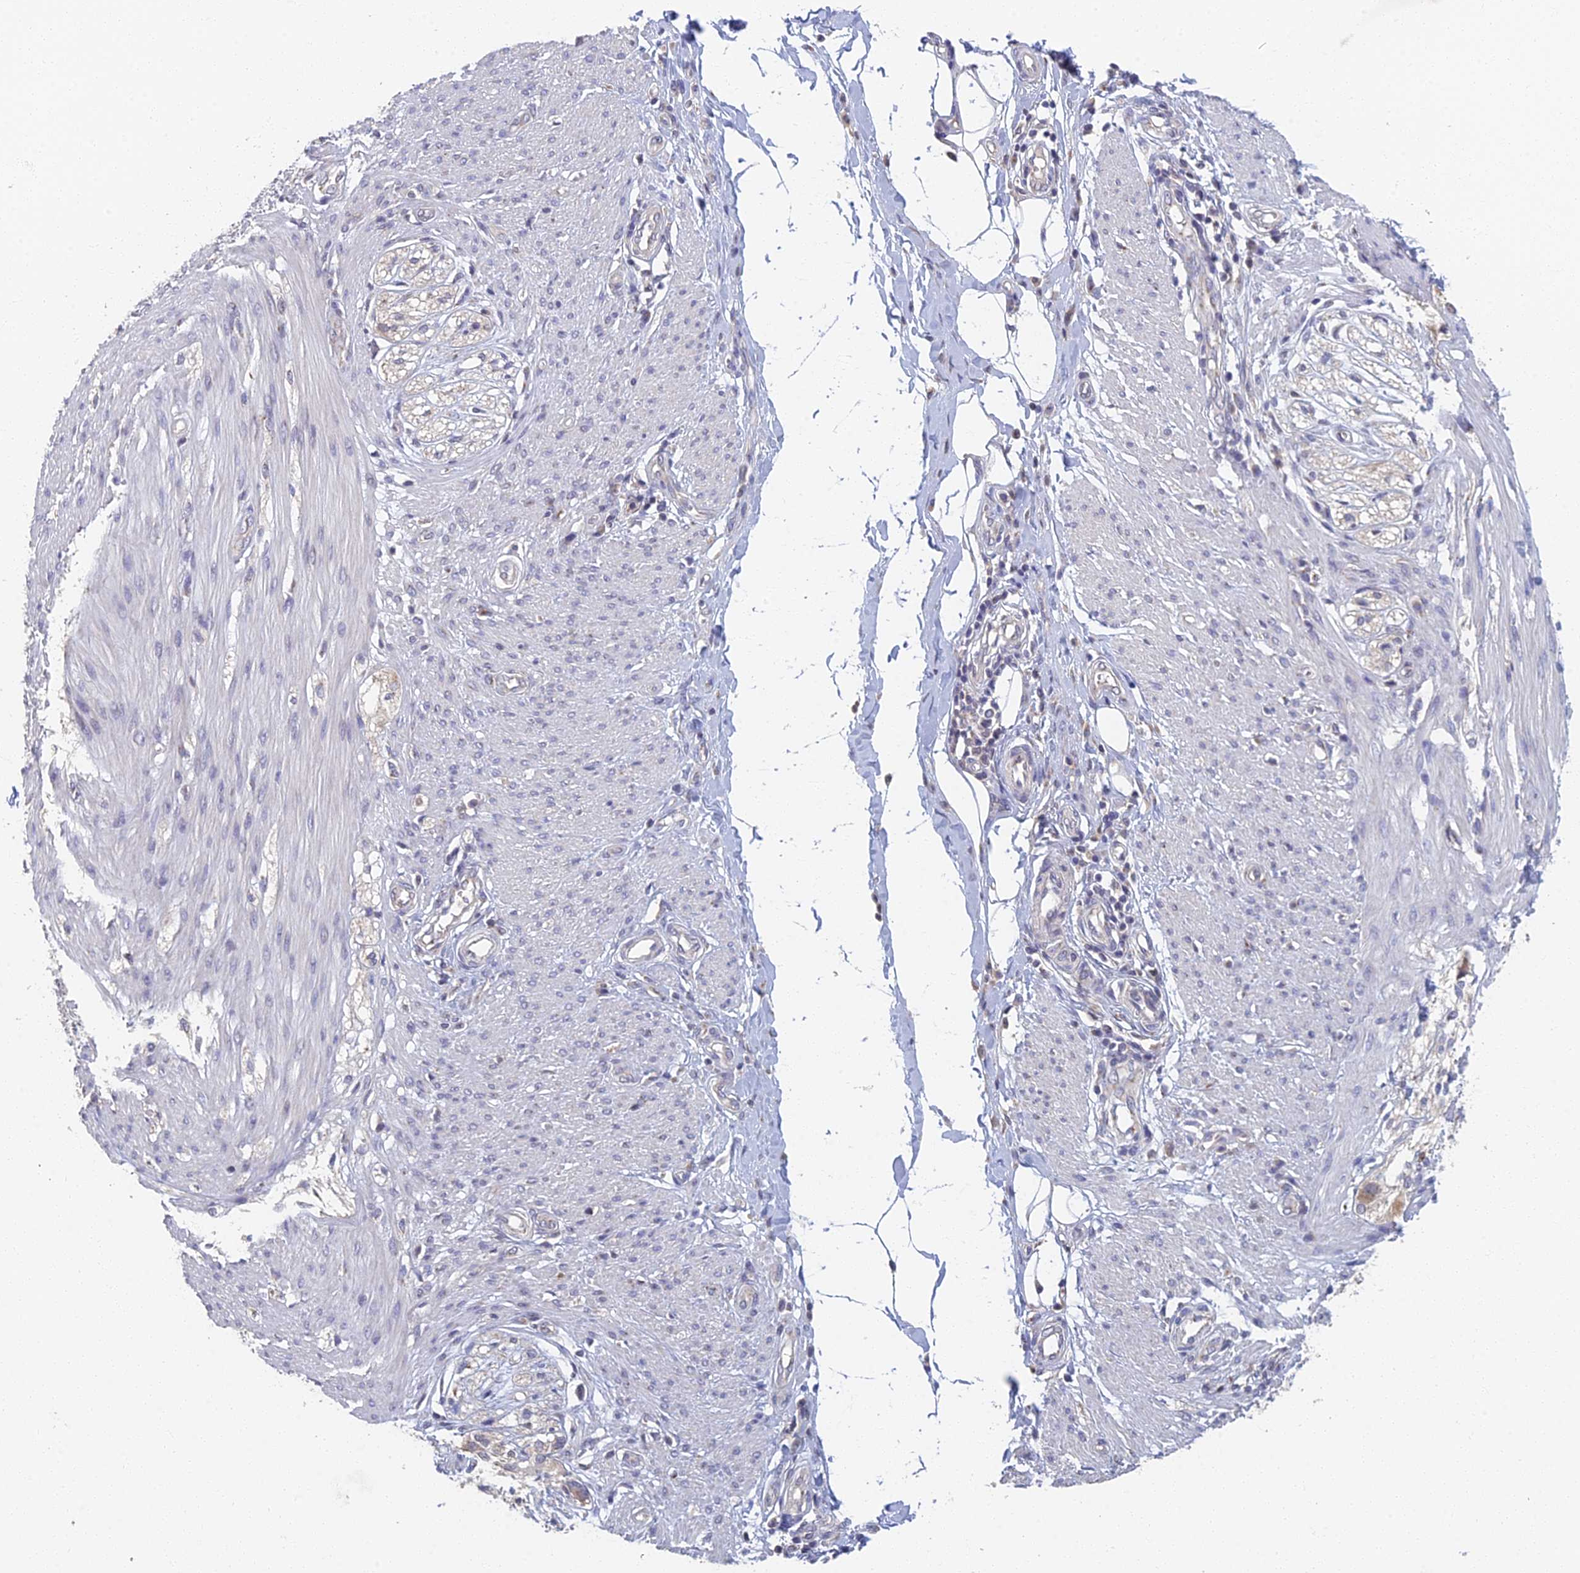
{"staining": {"intensity": "negative", "quantity": "none", "location": "none"}, "tissue": "smooth muscle", "cell_type": "Smooth muscle cells", "image_type": "normal", "snomed": [{"axis": "morphology", "description": "Normal tissue, NOS"}, {"axis": "morphology", "description": "Adenocarcinoma, NOS"}, {"axis": "topography", "description": "Colon"}, {"axis": "topography", "description": "Peripheral nerve tissue"}], "caption": "An immunohistochemistry (IHC) histopathology image of normal smooth muscle is shown. There is no staining in smooth muscle cells of smooth muscle.", "gene": "GPATCH1", "patient": {"sex": "male", "age": 14}}